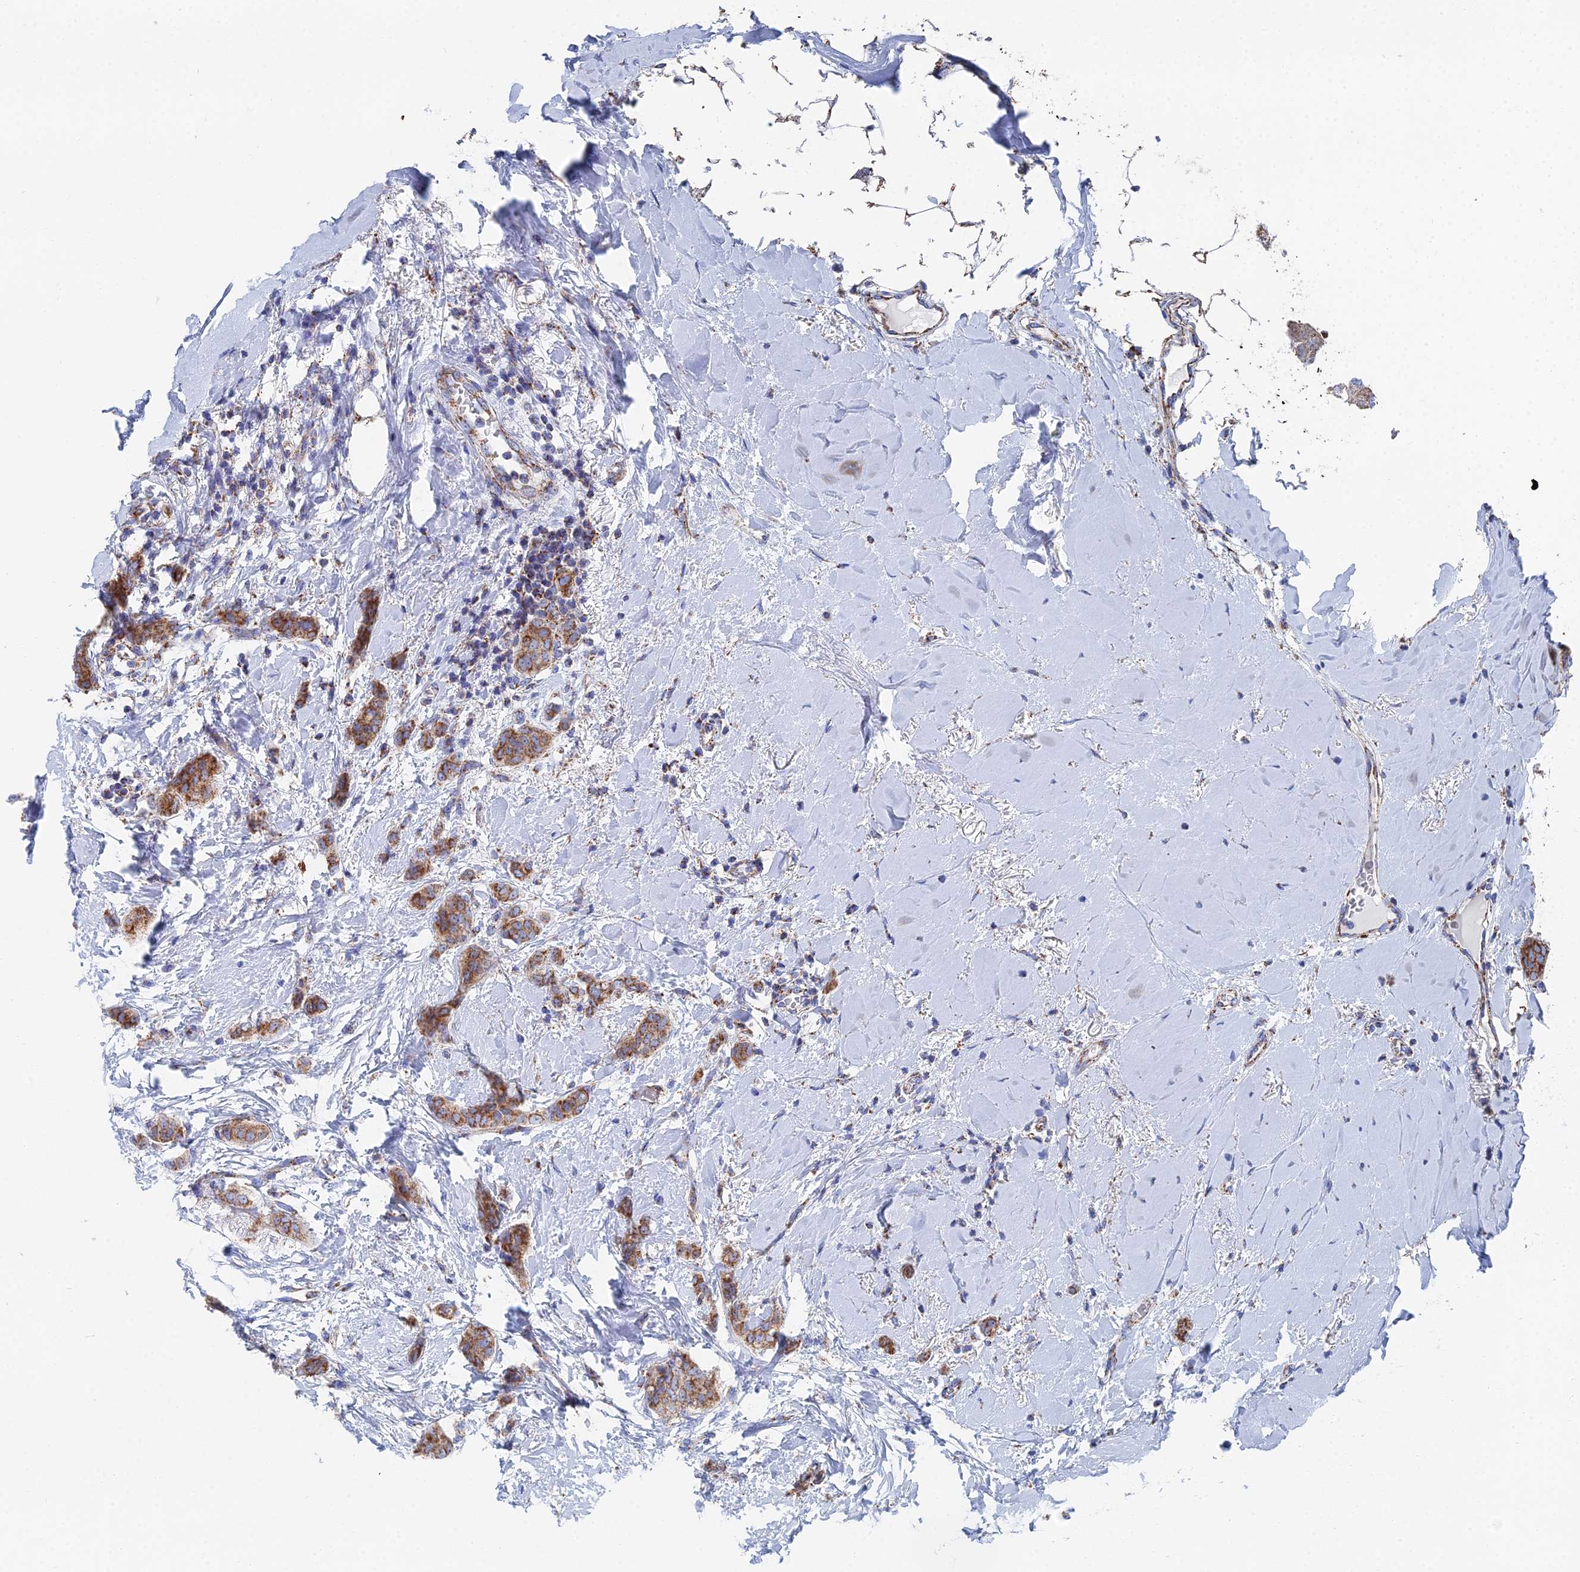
{"staining": {"intensity": "strong", "quantity": ">75%", "location": "cytoplasmic/membranous"}, "tissue": "breast cancer", "cell_type": "Tumor cells", "image_type": "cancer", "snomed": [{"axis": "morphology", "description": "Duct carcinoma"}, {"axis": "topography", "description": "Breast"}], "caption": "Protein staining exhibits strong cytoplasmic/membranous staining in about >75% of tumor cells in breast cancer (intraductal carcinoma).", "gene": "IFT80", "patient": {"sex": "female", "age": 72}}